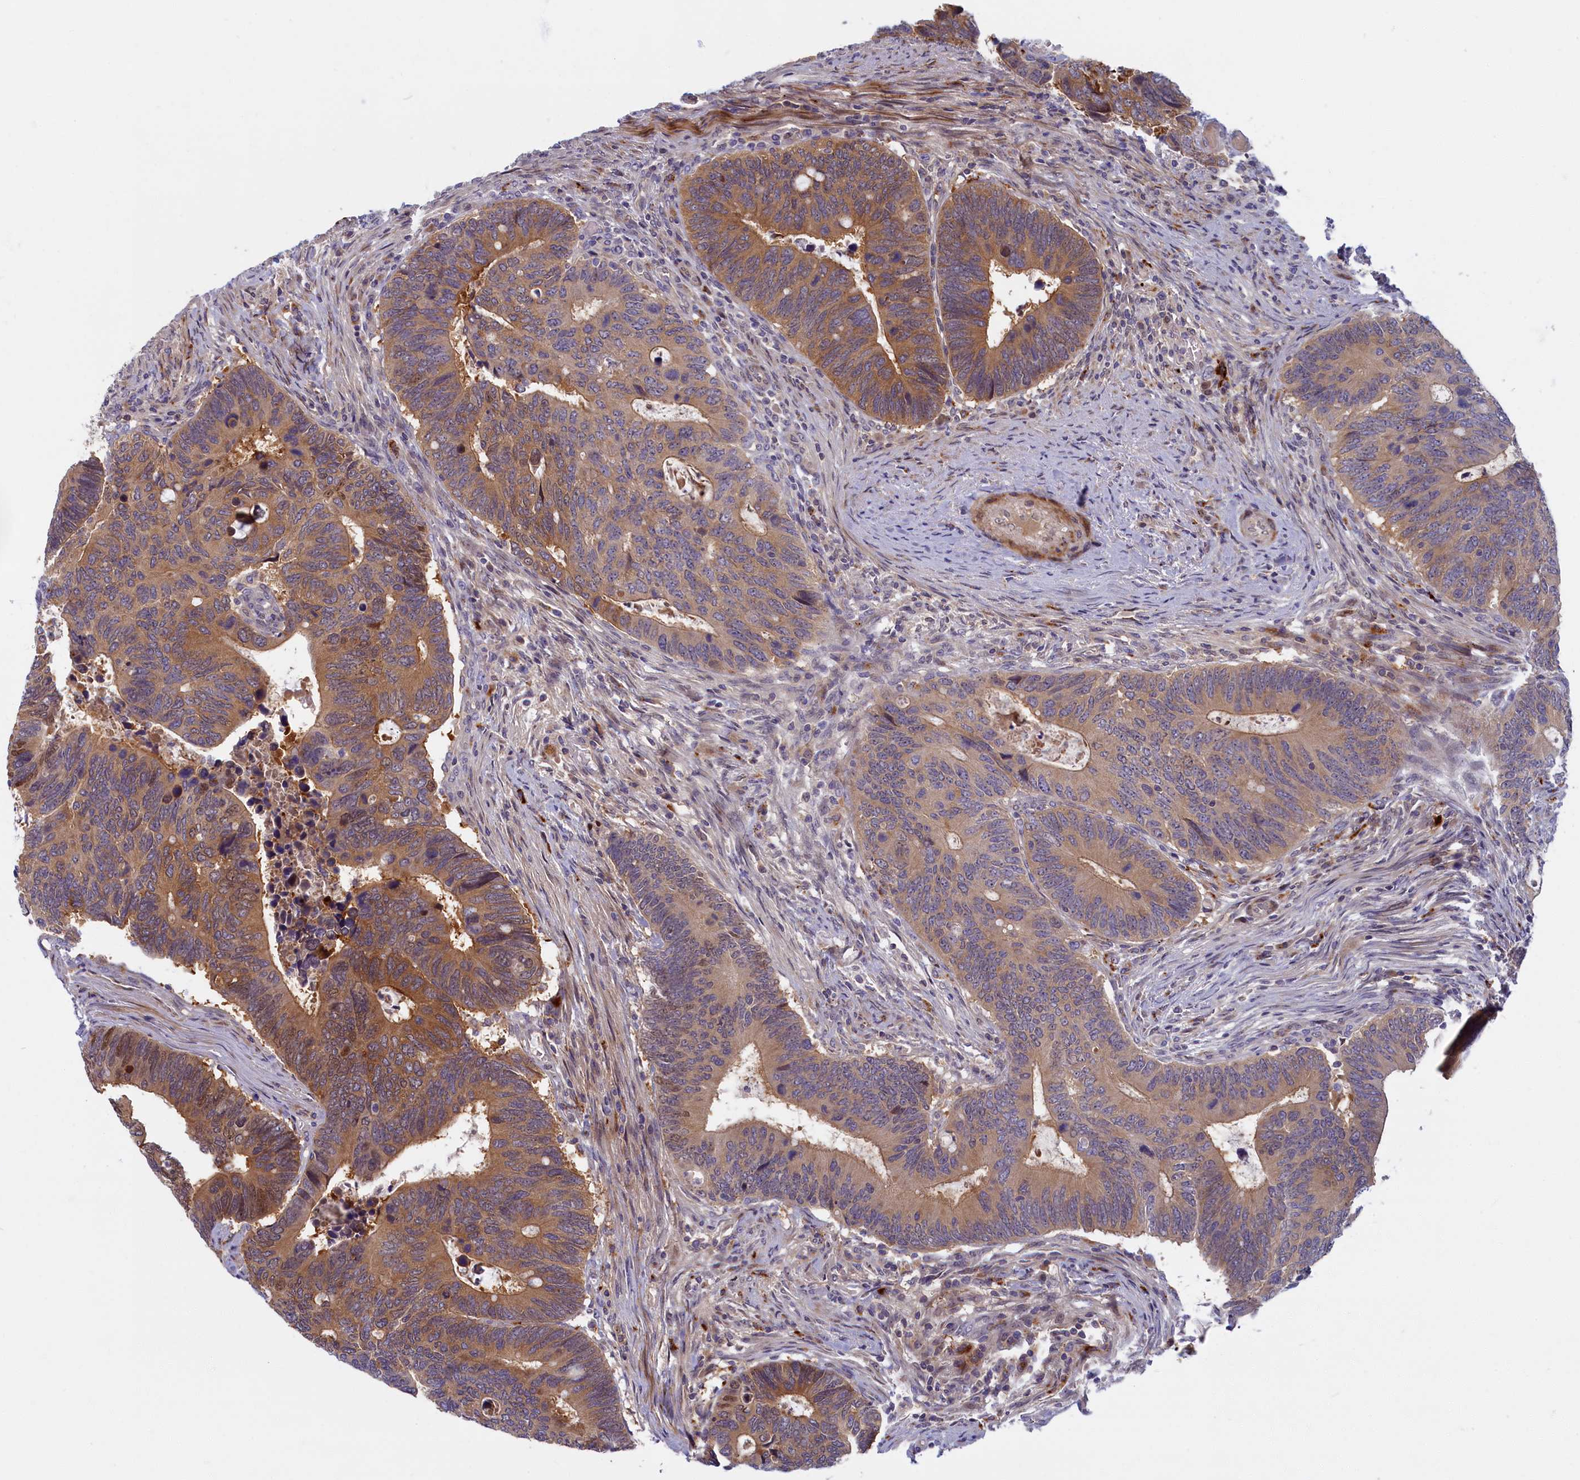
{"staining": {"intensity": "moderate", "quantity": ">75%", "location": "cytoplasmic/membranous"}, "tissue": "colorectal cancer", "cell_type": "Tumor cells", "image_type": "cancer", "snomed": [{"axis": "morphology", "description": "Adenocarcinoma, NOS"}, {"axis": "topography", "description": "Colon"}], "caption": "Colorectal cancer (adenocarcinoma) stained for a protein exhibits moderate cytoplasmic/membranous positivity in tumor cells. The staining was performed using DAB (3,3'-diaminobenzidine) to visualize the protein expression in brown, while the nuclei were stained in blue with hematoxylin (Magnification: 20x).", "gene": "FCSK", "patient": {"sex": "male", "age": 87}}